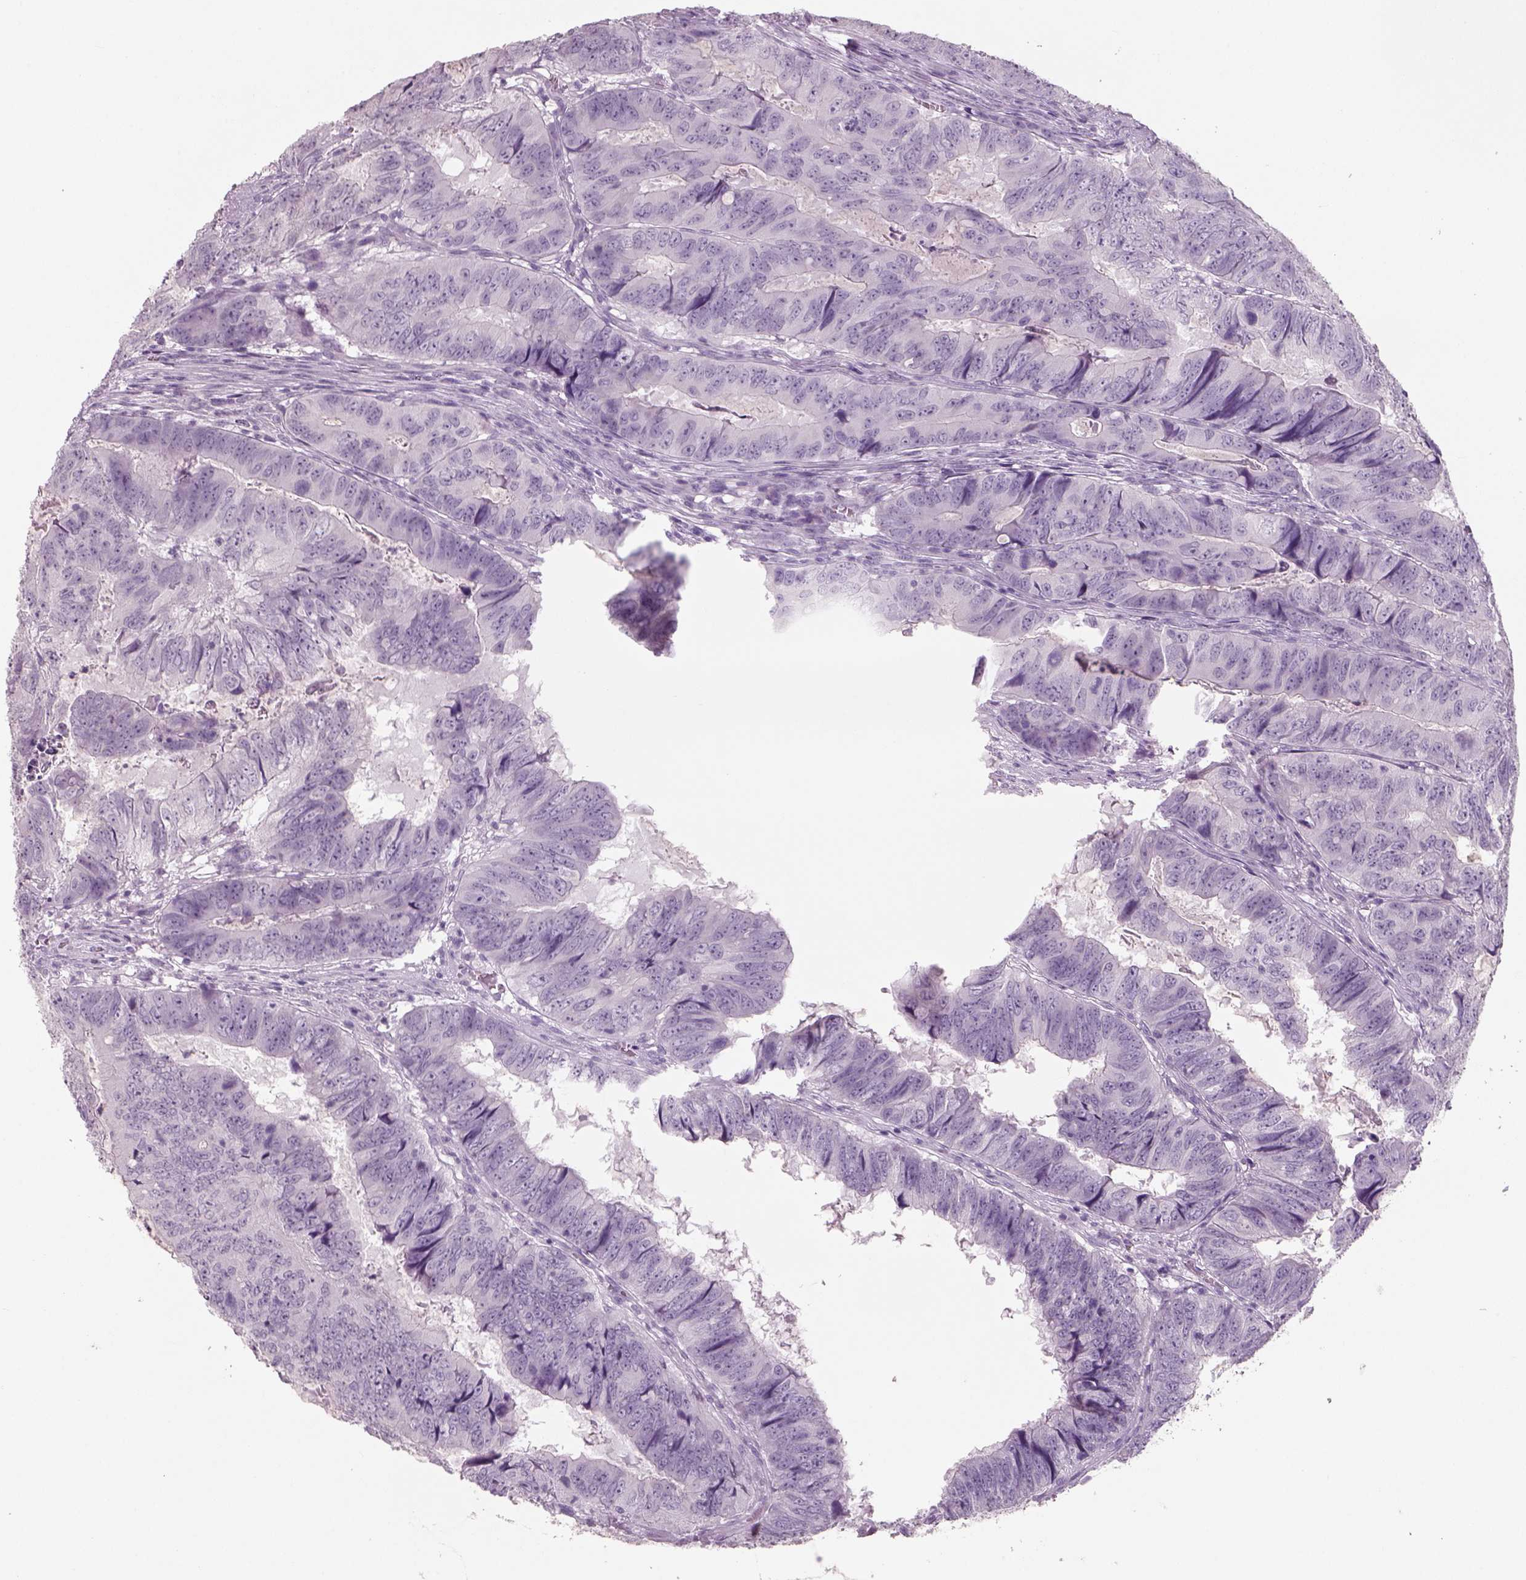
{"staining": {"intensity": "negative", "quantity": "none", "location": "none"}, "tissue": "colorectal cancer", "cell_type": "Tumor cells", "image_type": "cancer", "snomed": [{"axis": "morphology", "description": "Adenocarcinoma, NOS"}, {"axis": "topography", "description": "Colon"}], "caption": "Tumor cells show no significant expression in colorectal cancer.", "gene": "SLC6A2", "patient": {"sex": "male", "age": 79}}